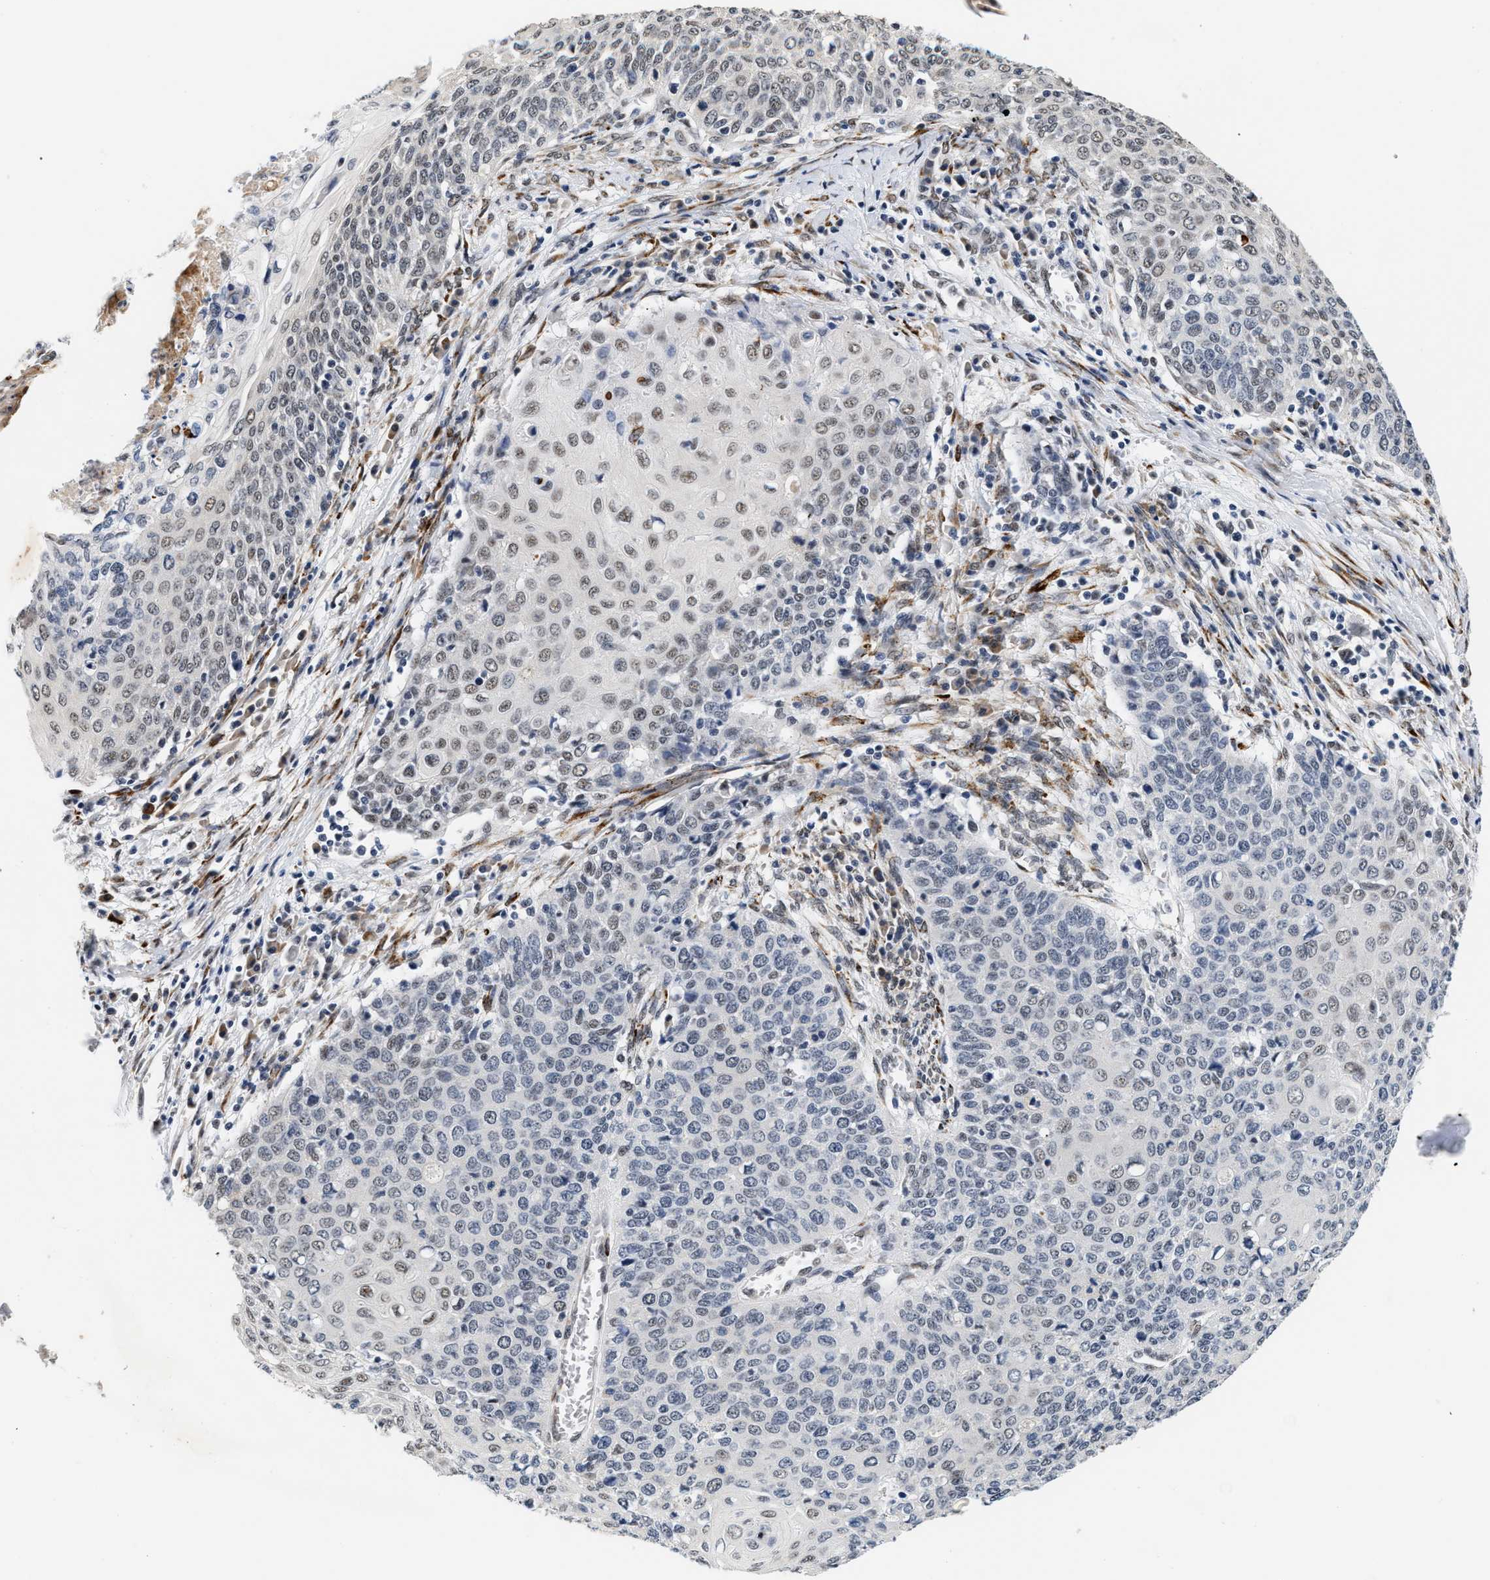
{"staining": {"intensity": "weak", "quantity": "<25%", "location": "nuclear"}, "tissue": "cervical cancer", "cell_type": "Tumor cells", "image_type": "cancer", "snomed": [{"axis": "morphology", "description": "Squamous cell carcinoma, NOS"}, {"axis": "topography", "description": "Cervix"}], "caption": "An immunohistochemistry (IHC) photomicrograph of cervical squamous cell carcinoma is shown. There is no staining in tumor cells of cervical squamous cell carcinoma. (DAB immunohistochemistry with hematoxylin counter stain).", "gene": "THOC1", "patient": {"sex": "female", "age": 39}}